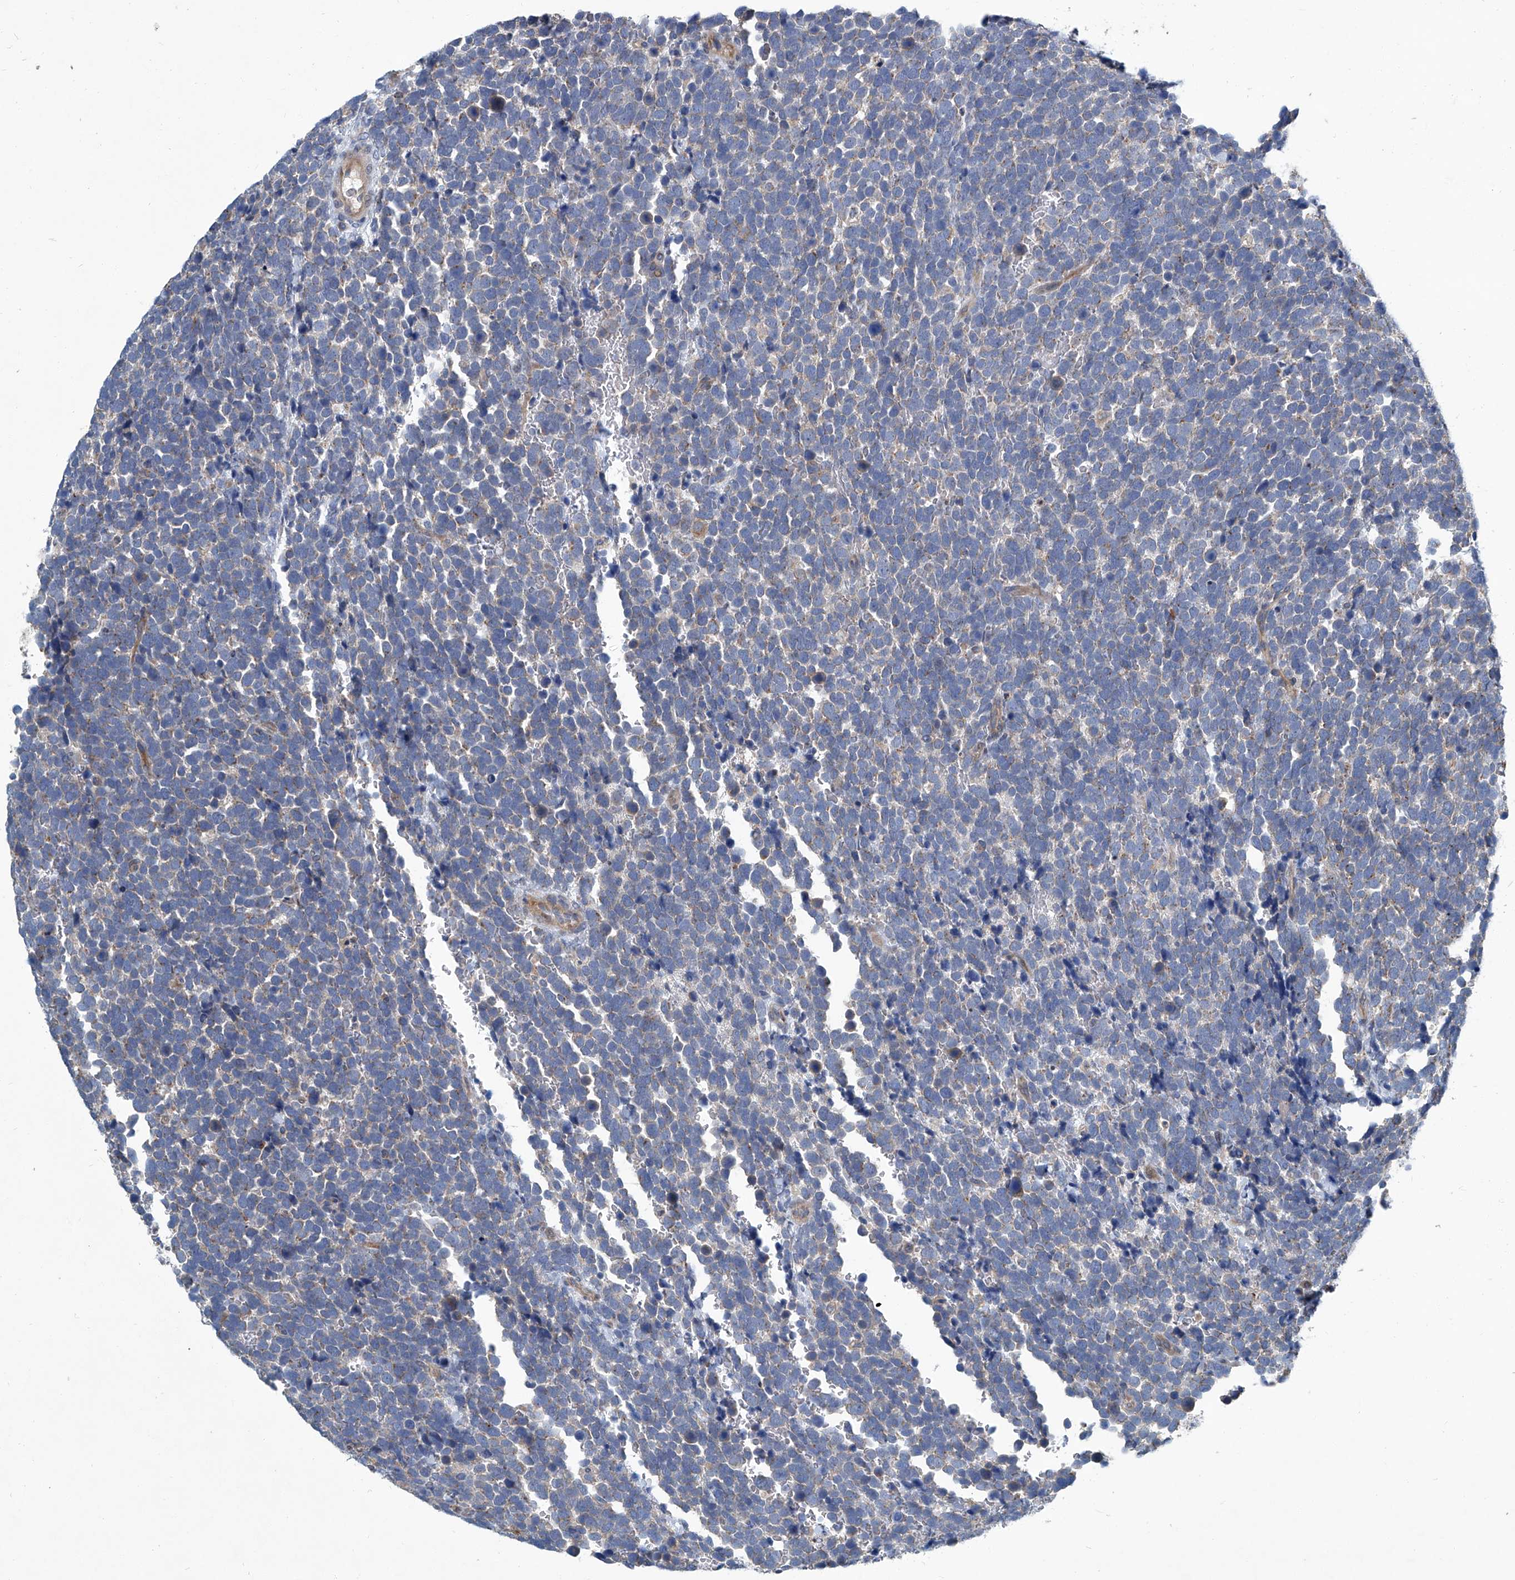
{"staining": {"intensity": "weak", "quantity": ">75%", "location": "cytoplasmic/membranous"}, "tissue": "urothelial cancer", "cell_type": "Tumor cells", "image_type": "cancer", "snomed": [{"axis": "morphology", "description": "Urothelial carcinoma, High grade"}, {"axis": "topography", "description": "Urinary bladder"}], "caption": "Protein staining of urothelial cancer tissue shows weak cytoplasmic/membranous positivity in about >75% of tumor cells.", "gene": "SLC26A11", "patient": {"sex": "female", "age": 82}}